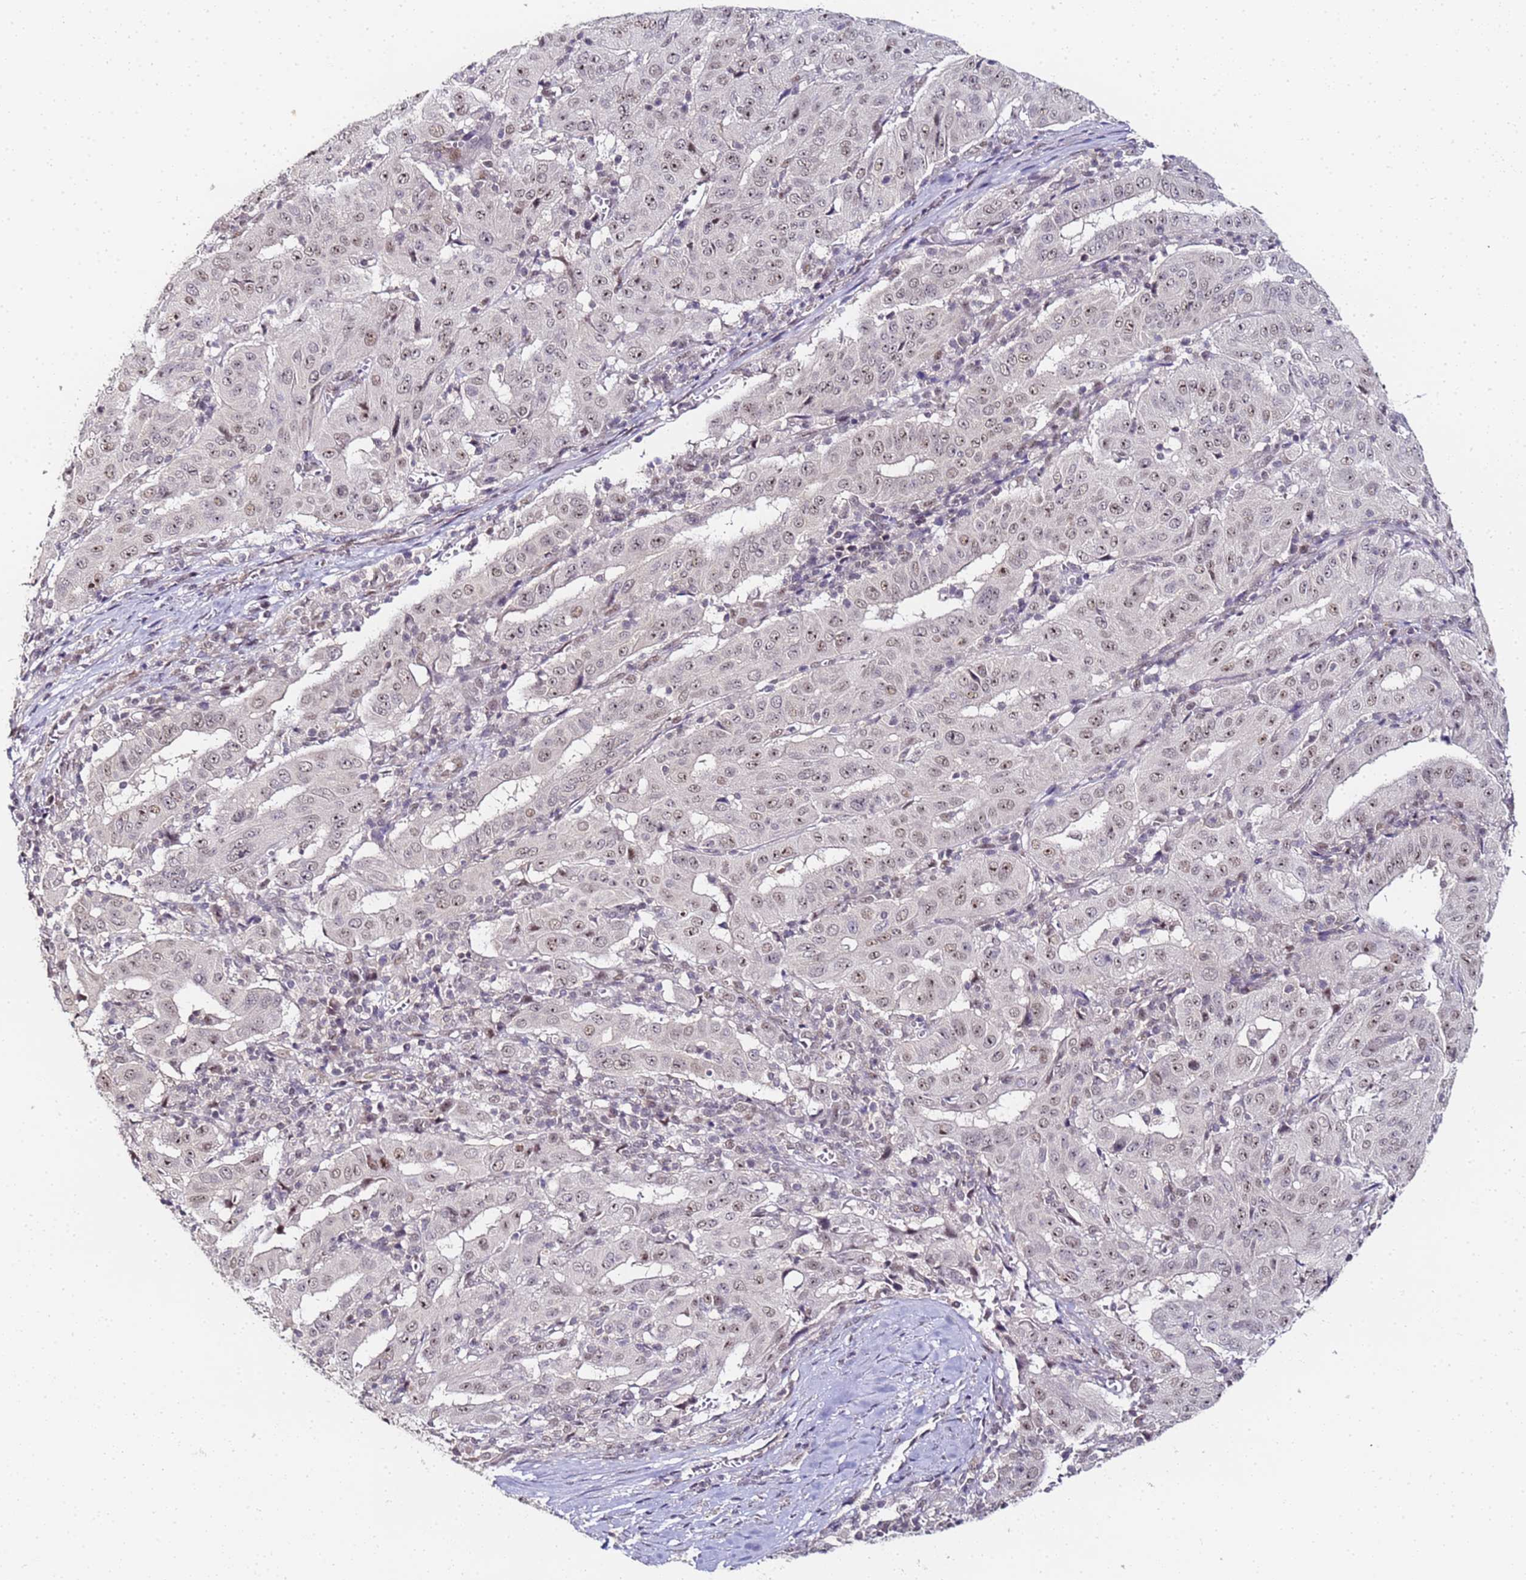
{"staining": {"intensity": "weak", "quantity": "25%-75%", "location": "nuclear"}, "tissue": "pancreatic cancer", "cell_type": "Tumor cells", "image_type": "cancer", "snomed": [{"axis": "morphology", "description": "Adenocarcinoma, NOS"}, {"axis": "topography", "description": "Pancreas"}], "caption": "DAB immunohistochemical staining of pancreatic cancer demonstrates weak nuclear protein staining in approximately 25%-75% of tumor cells. Nuclei are stained in blue.", "gene": "LSM3", "patient": {"sex": "male", "age": 63}}